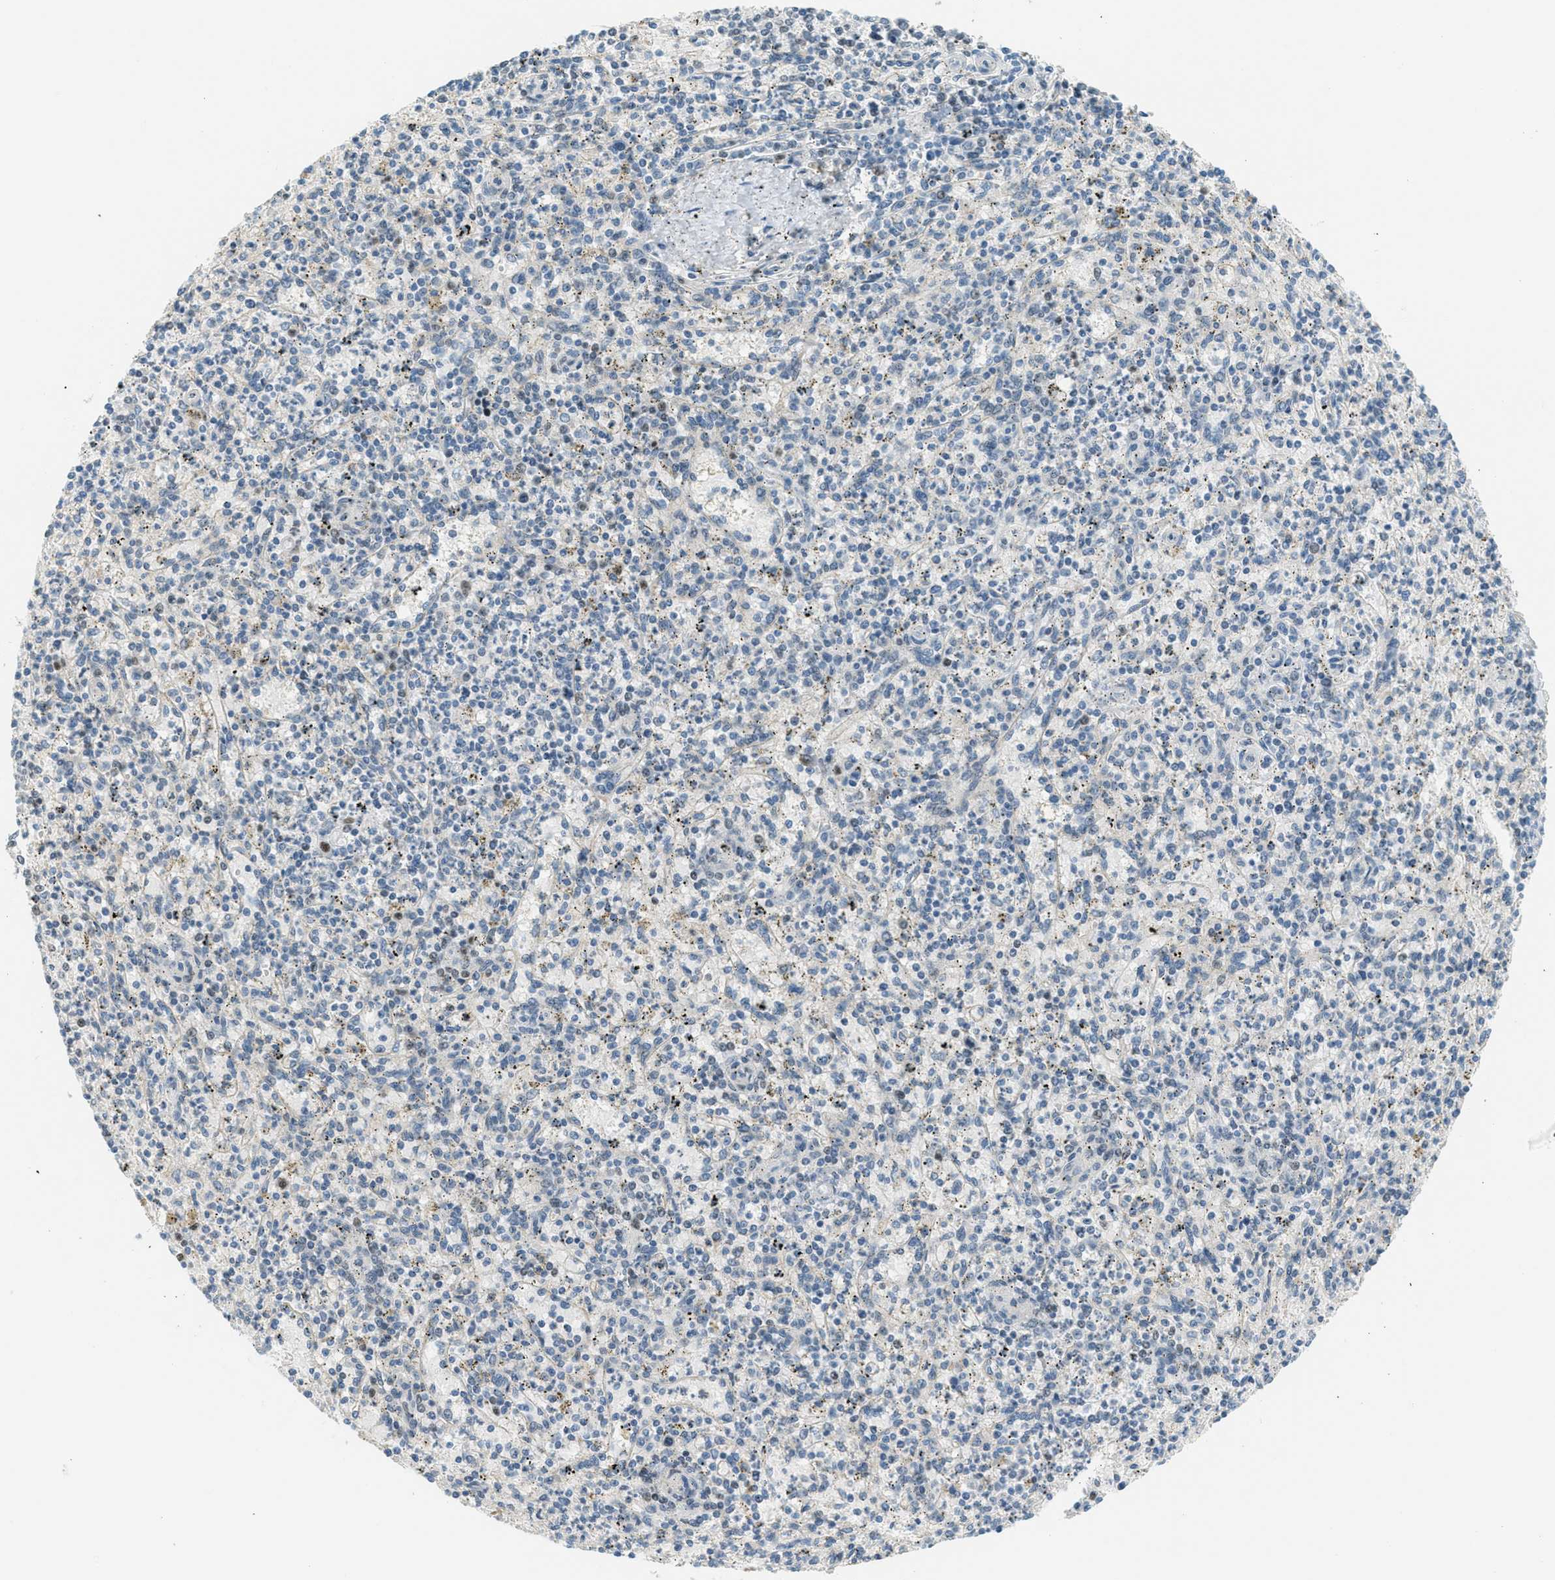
{"staining": {"intensity": "negative", "quantity": "none", "location": "none"}, "tissue": "spleen", "cell_type": "Cells in red pulp", "image_type": "normal", "snomed": [{"axis": "morphology", "description": "Normal tissue, NOS"}, {"axis": "topography", "description": "Spleen"}], "caption": "The immunohistochemistry (IHC) photomicrograph has no significant expression in cells in red pulp of spleen. The staining was performed using DAB to visualize the protein expression in brown, while the nuclei were stained in blue with hematoxylin (Magnification: 20x).", "gene": "TCF3", "patient": {"sex": "male", "age": 72}}